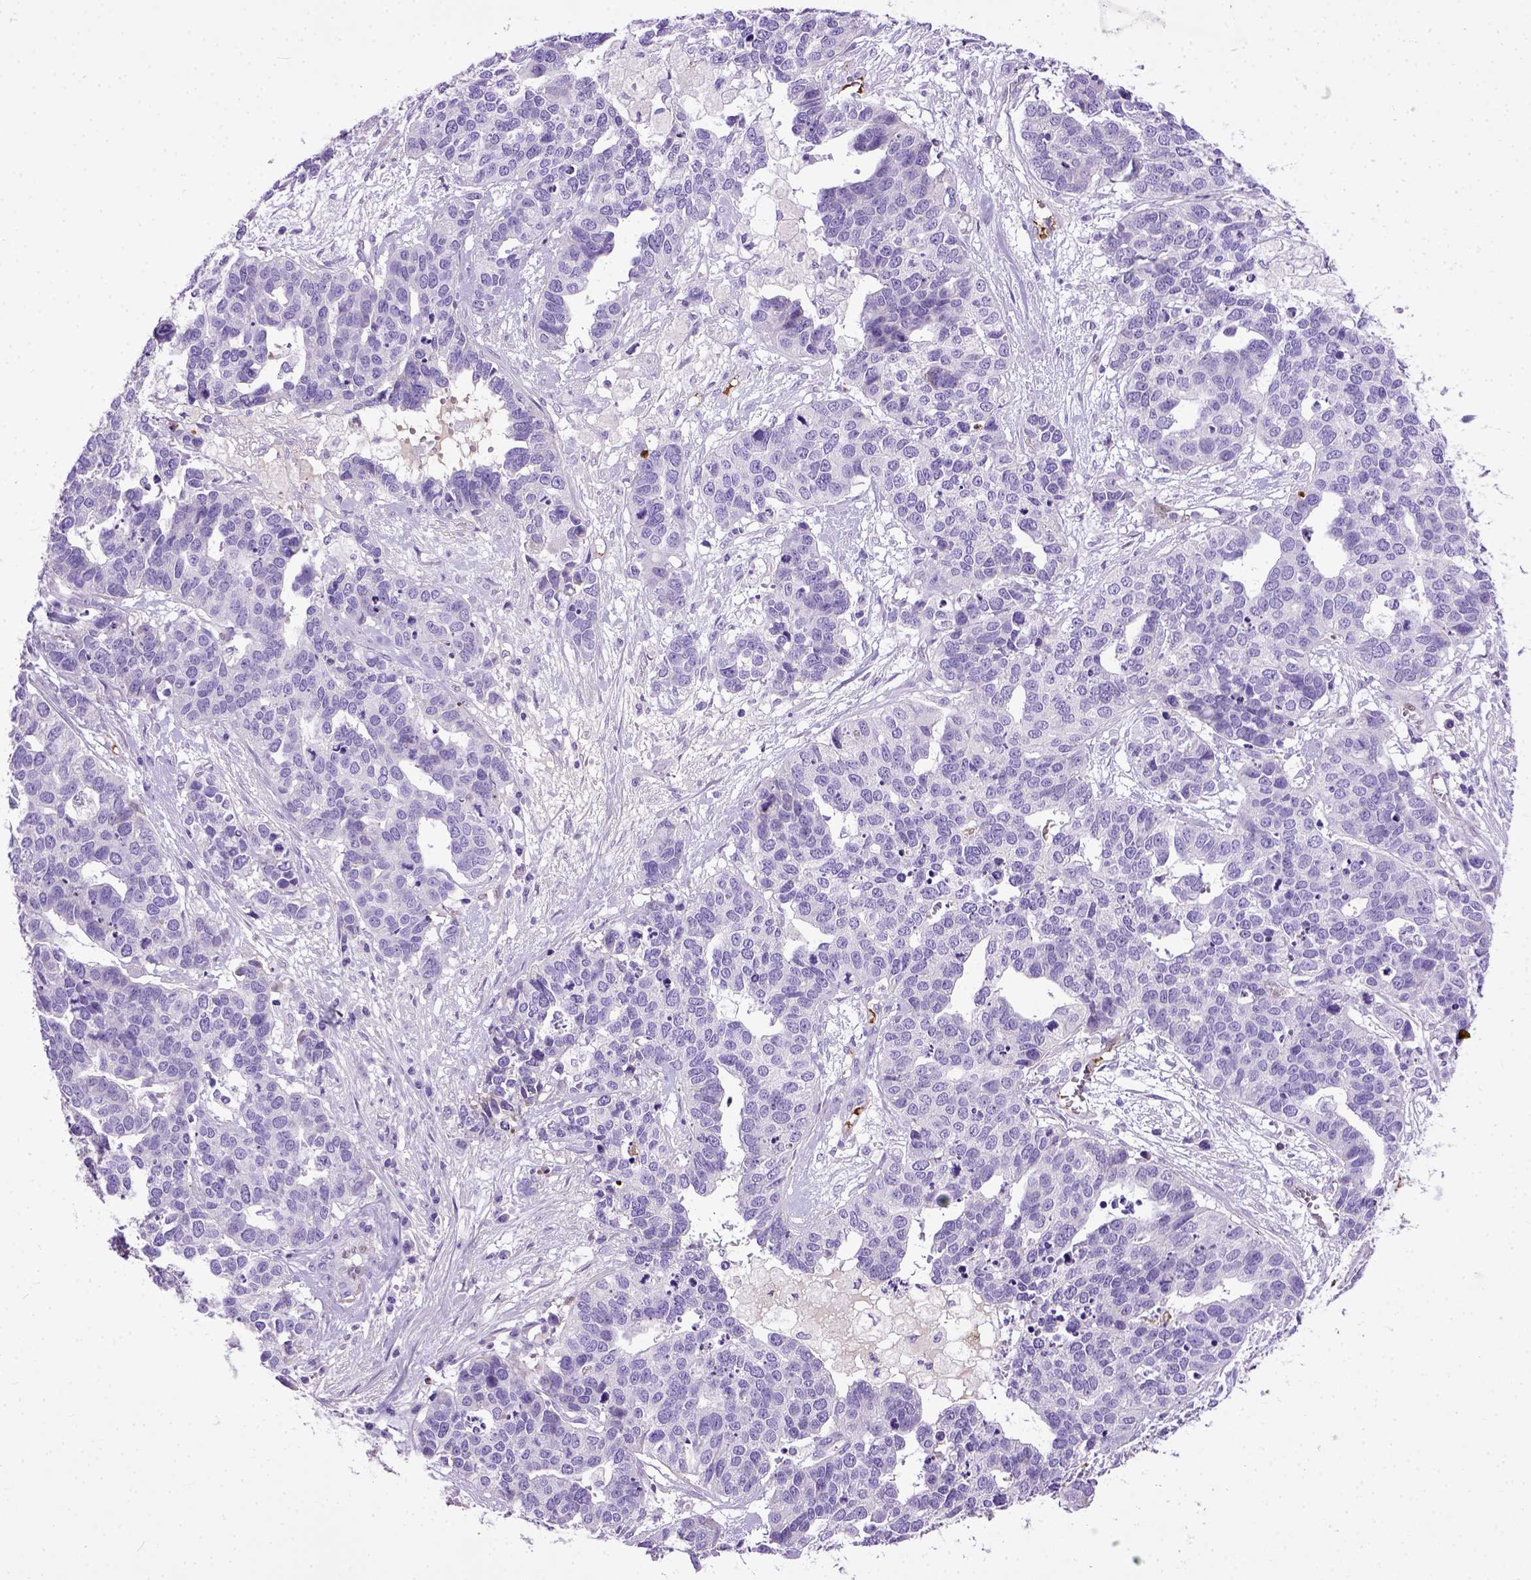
{"staining": {"intensity": "negative", "quantity": "none", "location": "none"}, "tissue": "ovarian cancer", "cell_type": "Tumor cells", "image_type": "cancer", "snomed": [{"axis": "morphology", "description": "Carcinoma, endometroid"}, {"axis": "topography", "description": "Ovary"}], "caption": "There is no significant staining in tumor cells of ovarian cancer (endometroid carcinoma). The staining was performed using DAB to visualize the protein expression in brown, while the nuclei were stained in blue with hematoxylin (Magnification: 20x).", "gene": "ADAMTS8", "patient": {"sex": "female", "age": 65}}